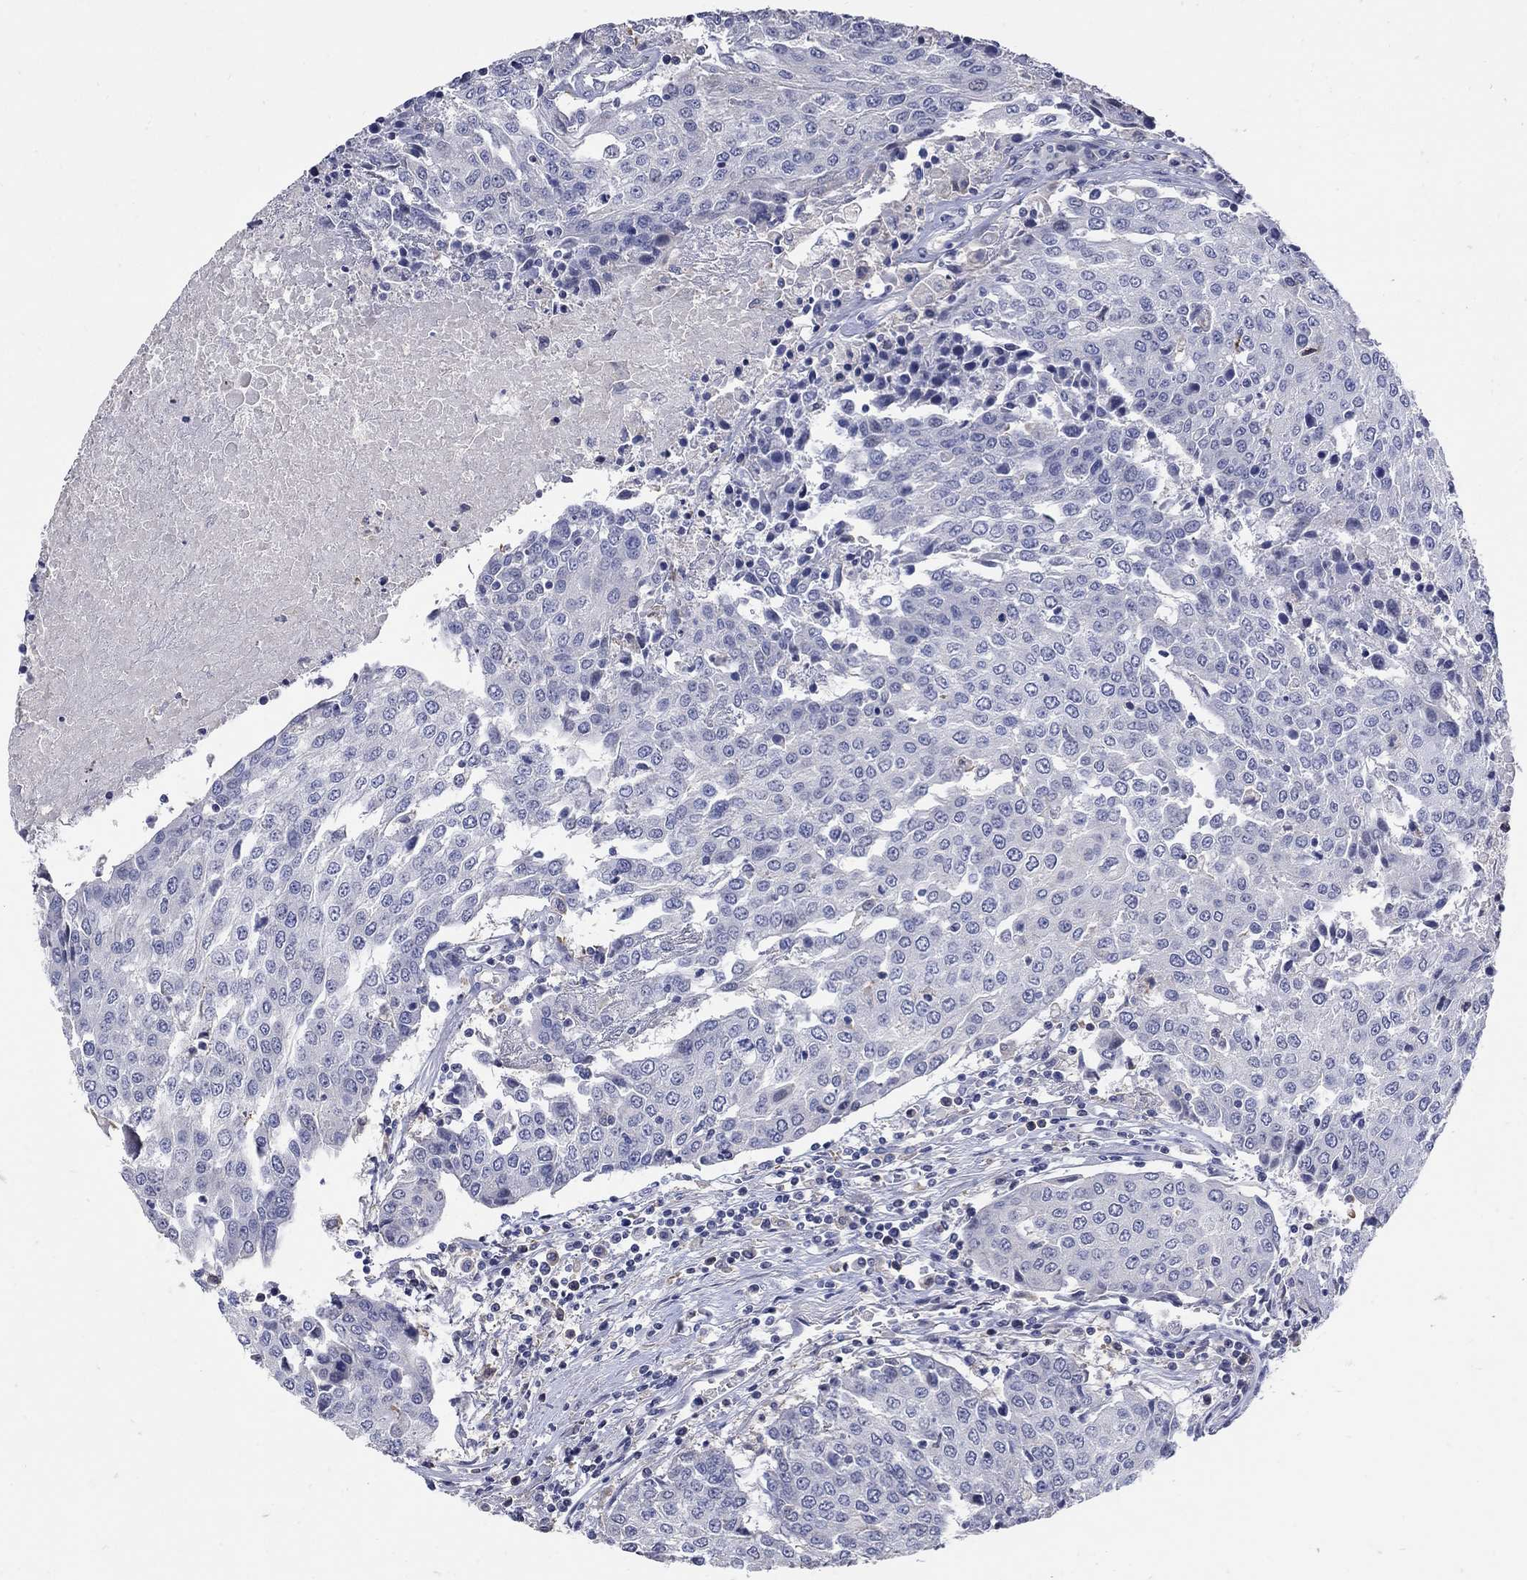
{"staining": {"intensity": "negative", "quantity": "none", "location": "none"}, "tissue": "urothelial cancer", "cell_type": "Tumor cells", "image_type": "cancer", "snomed": [{"axis": "morphology", "description": "Urothelial carcinoma, High grade"}, {"axis": "topography", "description": "Urinary bladder"}], "caption": "A high-resolution histopathology image shows immunohistochemistry (IHC) staining of urothelial cancer, which demonstrates no significant positivity in tumor cells. (Stains: DAB (3,3'-diaminobenzidine) immunohistochemistry (IHC) with hematoxylin counter stain, Microscopy: brightfield microscopy at high magnification).", "gene": "CETN1", "patient": {"sex": "female", "age": 85}}